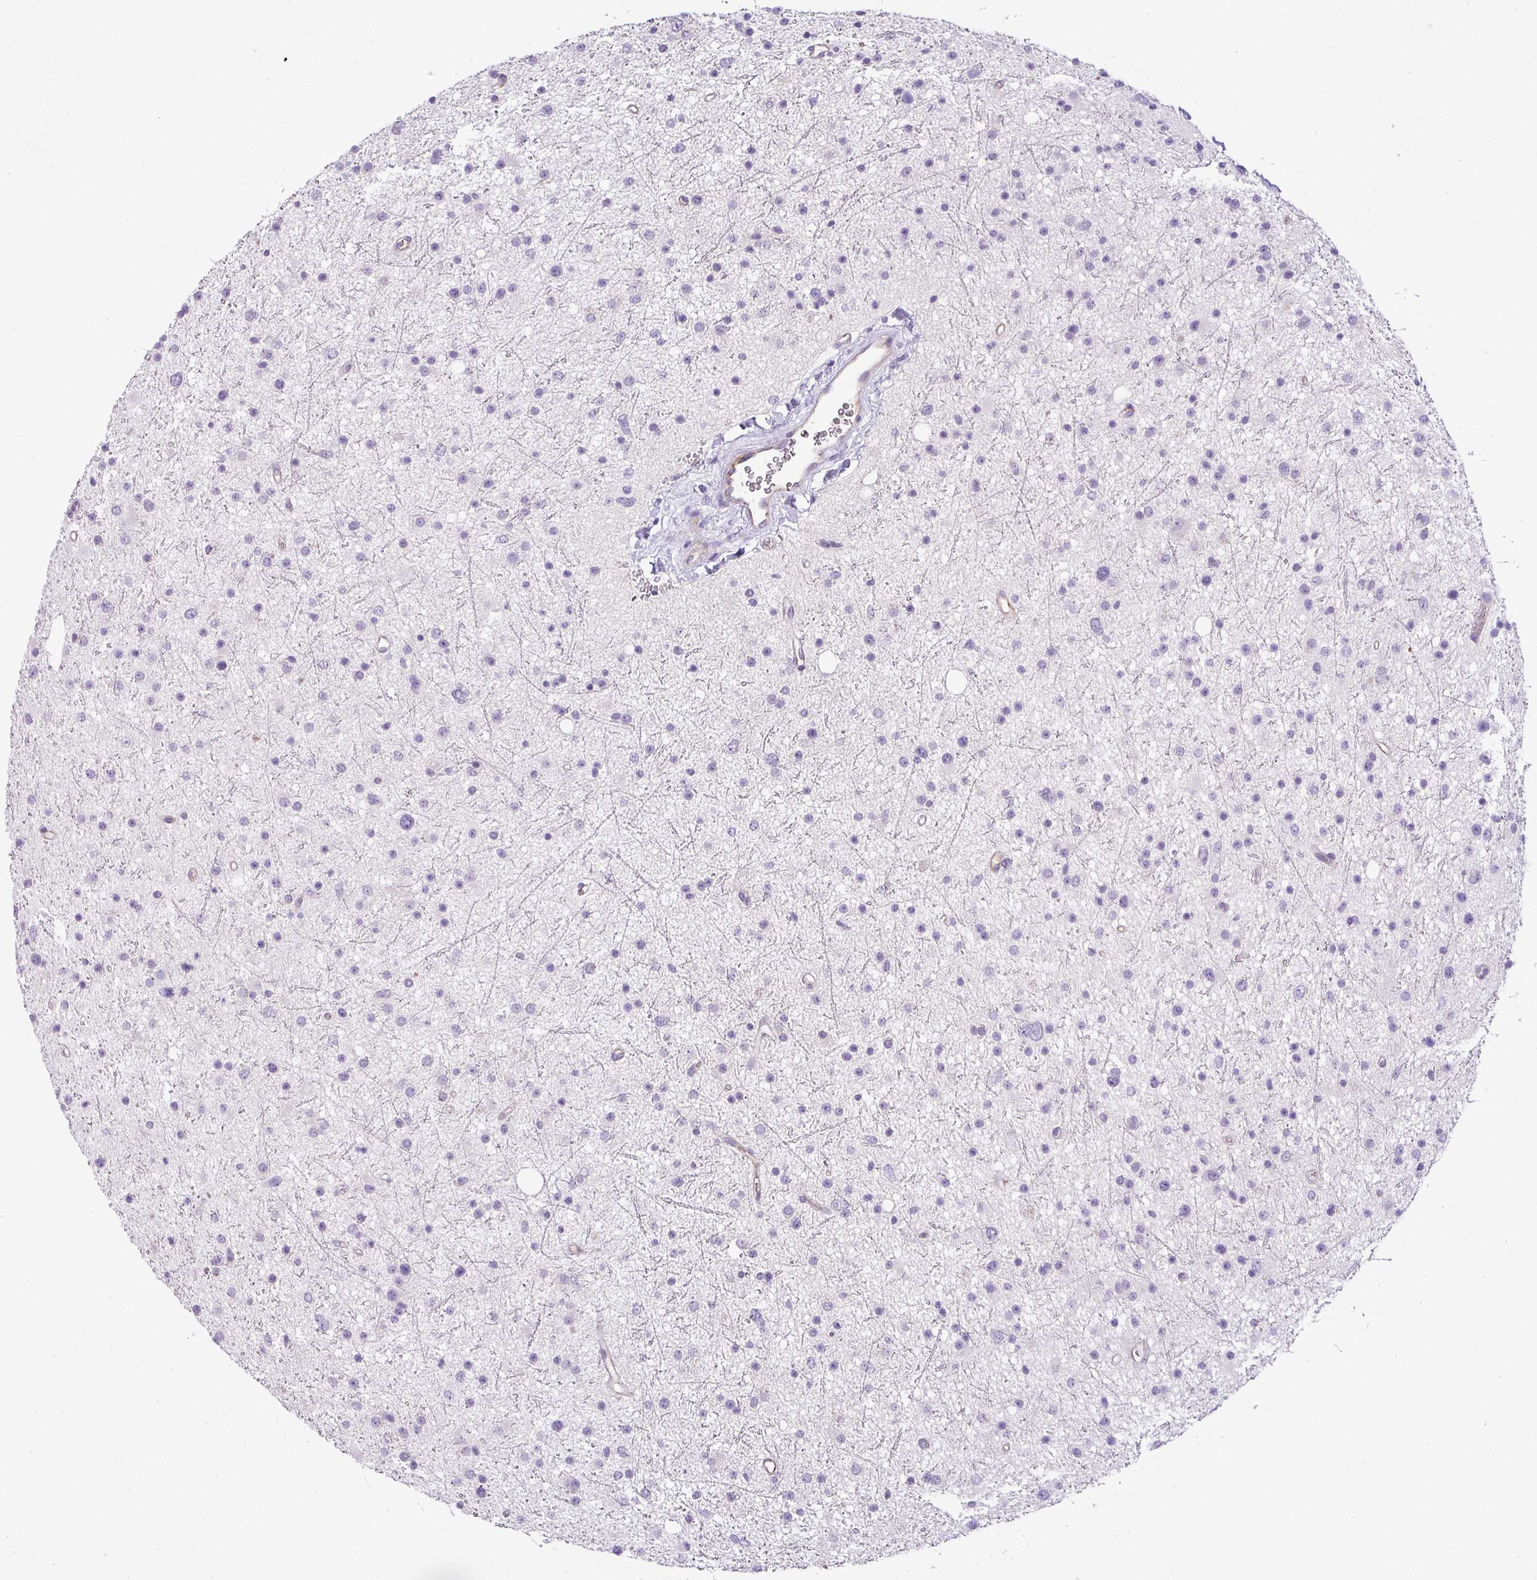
{"staining": {"intensity": "negative", "quantity": "none", "location": "none"}, "tissue": "glioma", "cell_type": "Tumor cells", "image_type": "cancer", "snomed": [{"axis": "morphology", "description": "Glioma, malignant, Low grade"}, {"axis": "topography", "description": "Cerebral cortex"}], "caption": "The micrograph reveals no staining of tumor cells in malignant glioma (low-grade).", "gene": "ENSG00000273748", "patient": {"sex": "female", "age": 39}}